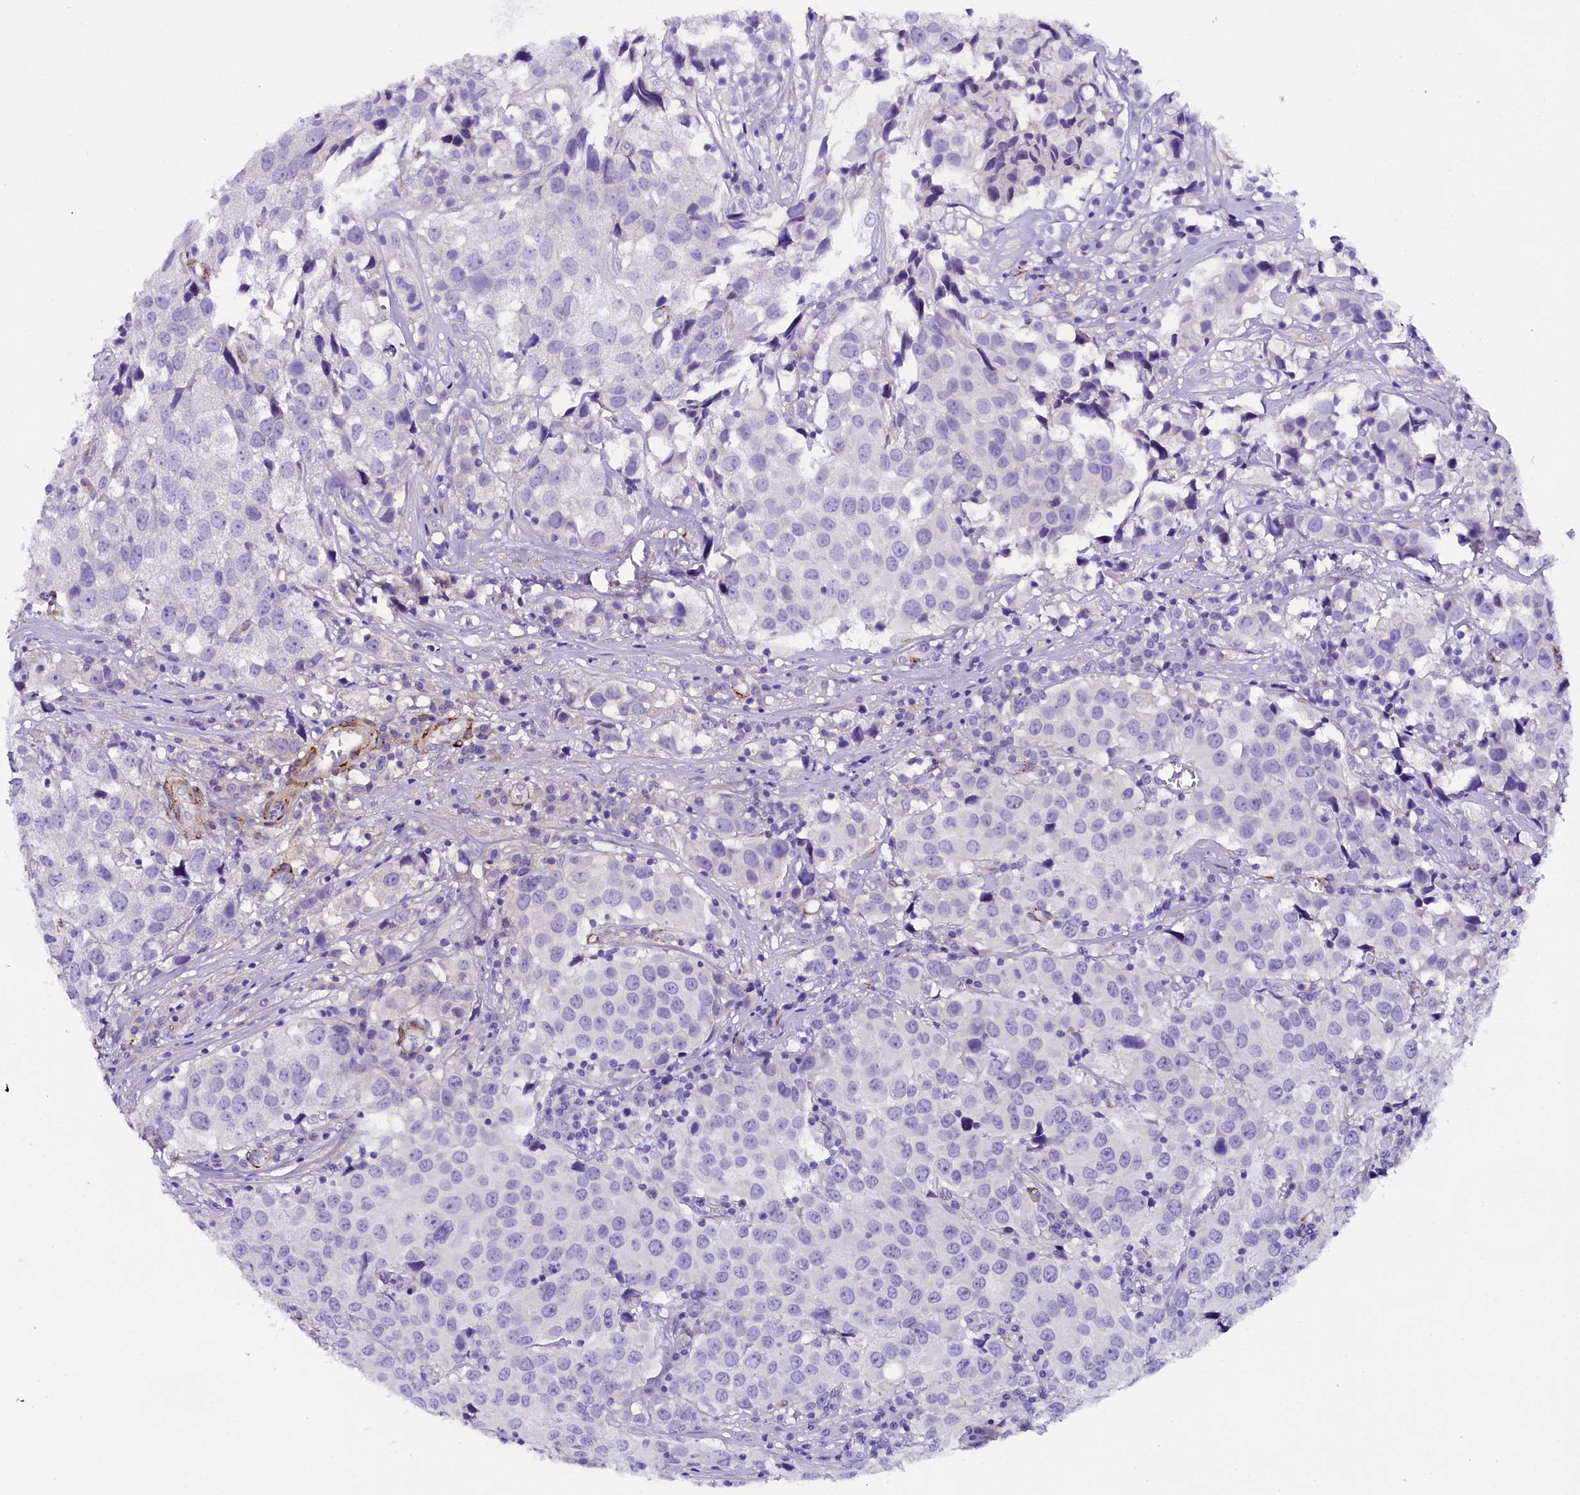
{"staining": {"intensity": "negative", "quantity": "none", "location": "none"}, "tissue": "urothelial cancer", "cell_type": "Tumor cells", "image_type": "cancer", "snomed": [{"axis": "morphology", "description": "Urothelial carcinoma, High grade"}, {"axis": "topography", "description": "Urinary bladder"}], "caption": "This is a micrograph of immunohistochemistry staining of urothelial carcinoma (high-grade), which shows no positivity in tumor cells.", "gene": "SOD3", "patient": {"sex": "female", "age": 75}}